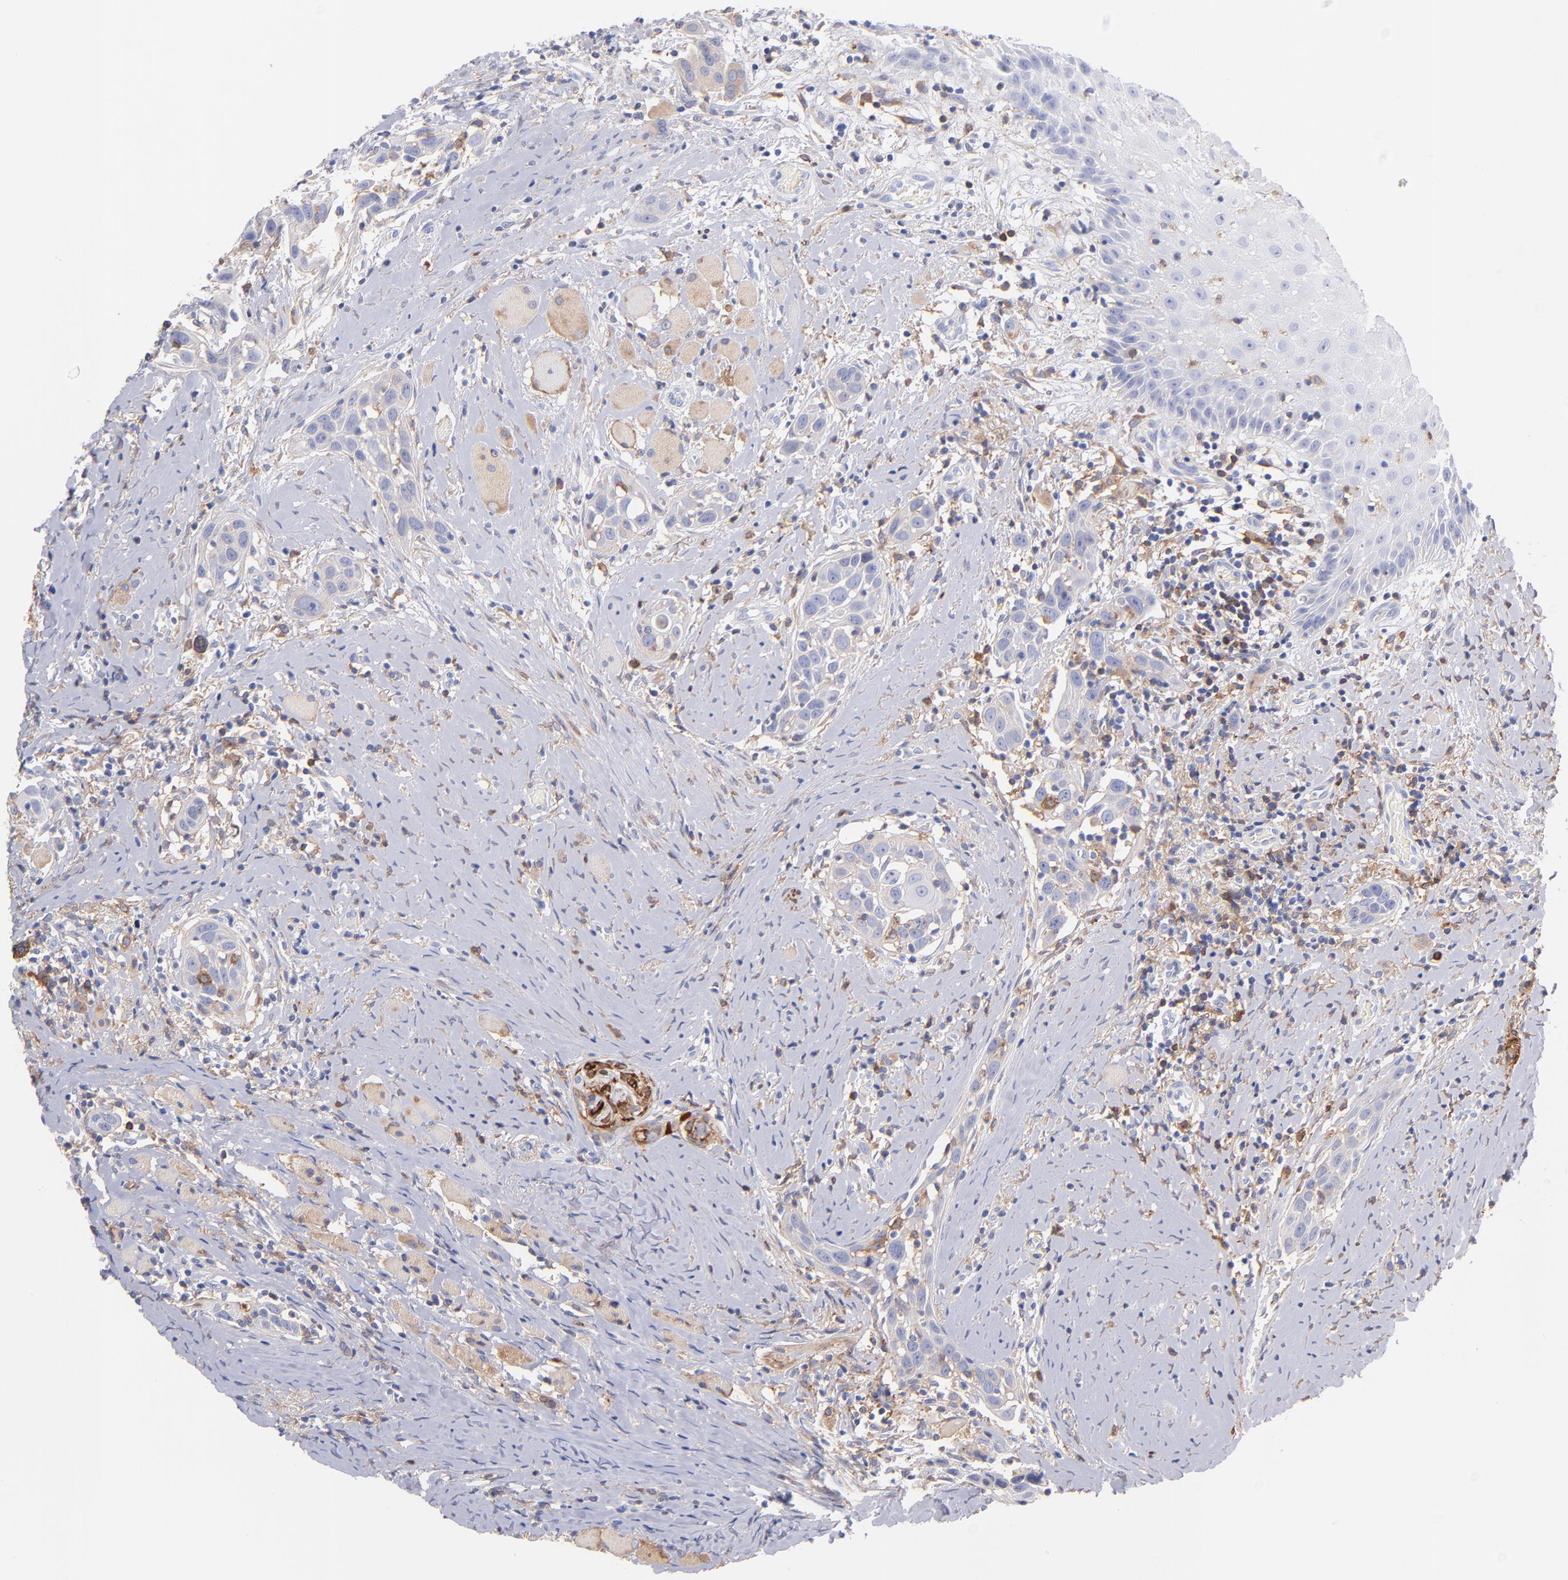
{"staining": {"intensity": "weak", "quantity": ">75%", "location": "cytoplasmic/membranous"}, "tissue": "head and neck cancer", "cell_type": "Tumor cells", "image_type": "cancer", "snomed": [{"axis": "morphology", "description": "Squamous cell carcinoma, NOS"}, {"axis": "topography", "description": "Oral tissue"}, {"axis": "topography", "description": "Head-Neck"}], "caption": "A brown stain shows weak cytoplasmic/membranous staining of a protein in squamous cell carcinoma (head and neck) tumor cells.", "gene": "PRKCA", "patient": {"sex": "female", "age": 50}}